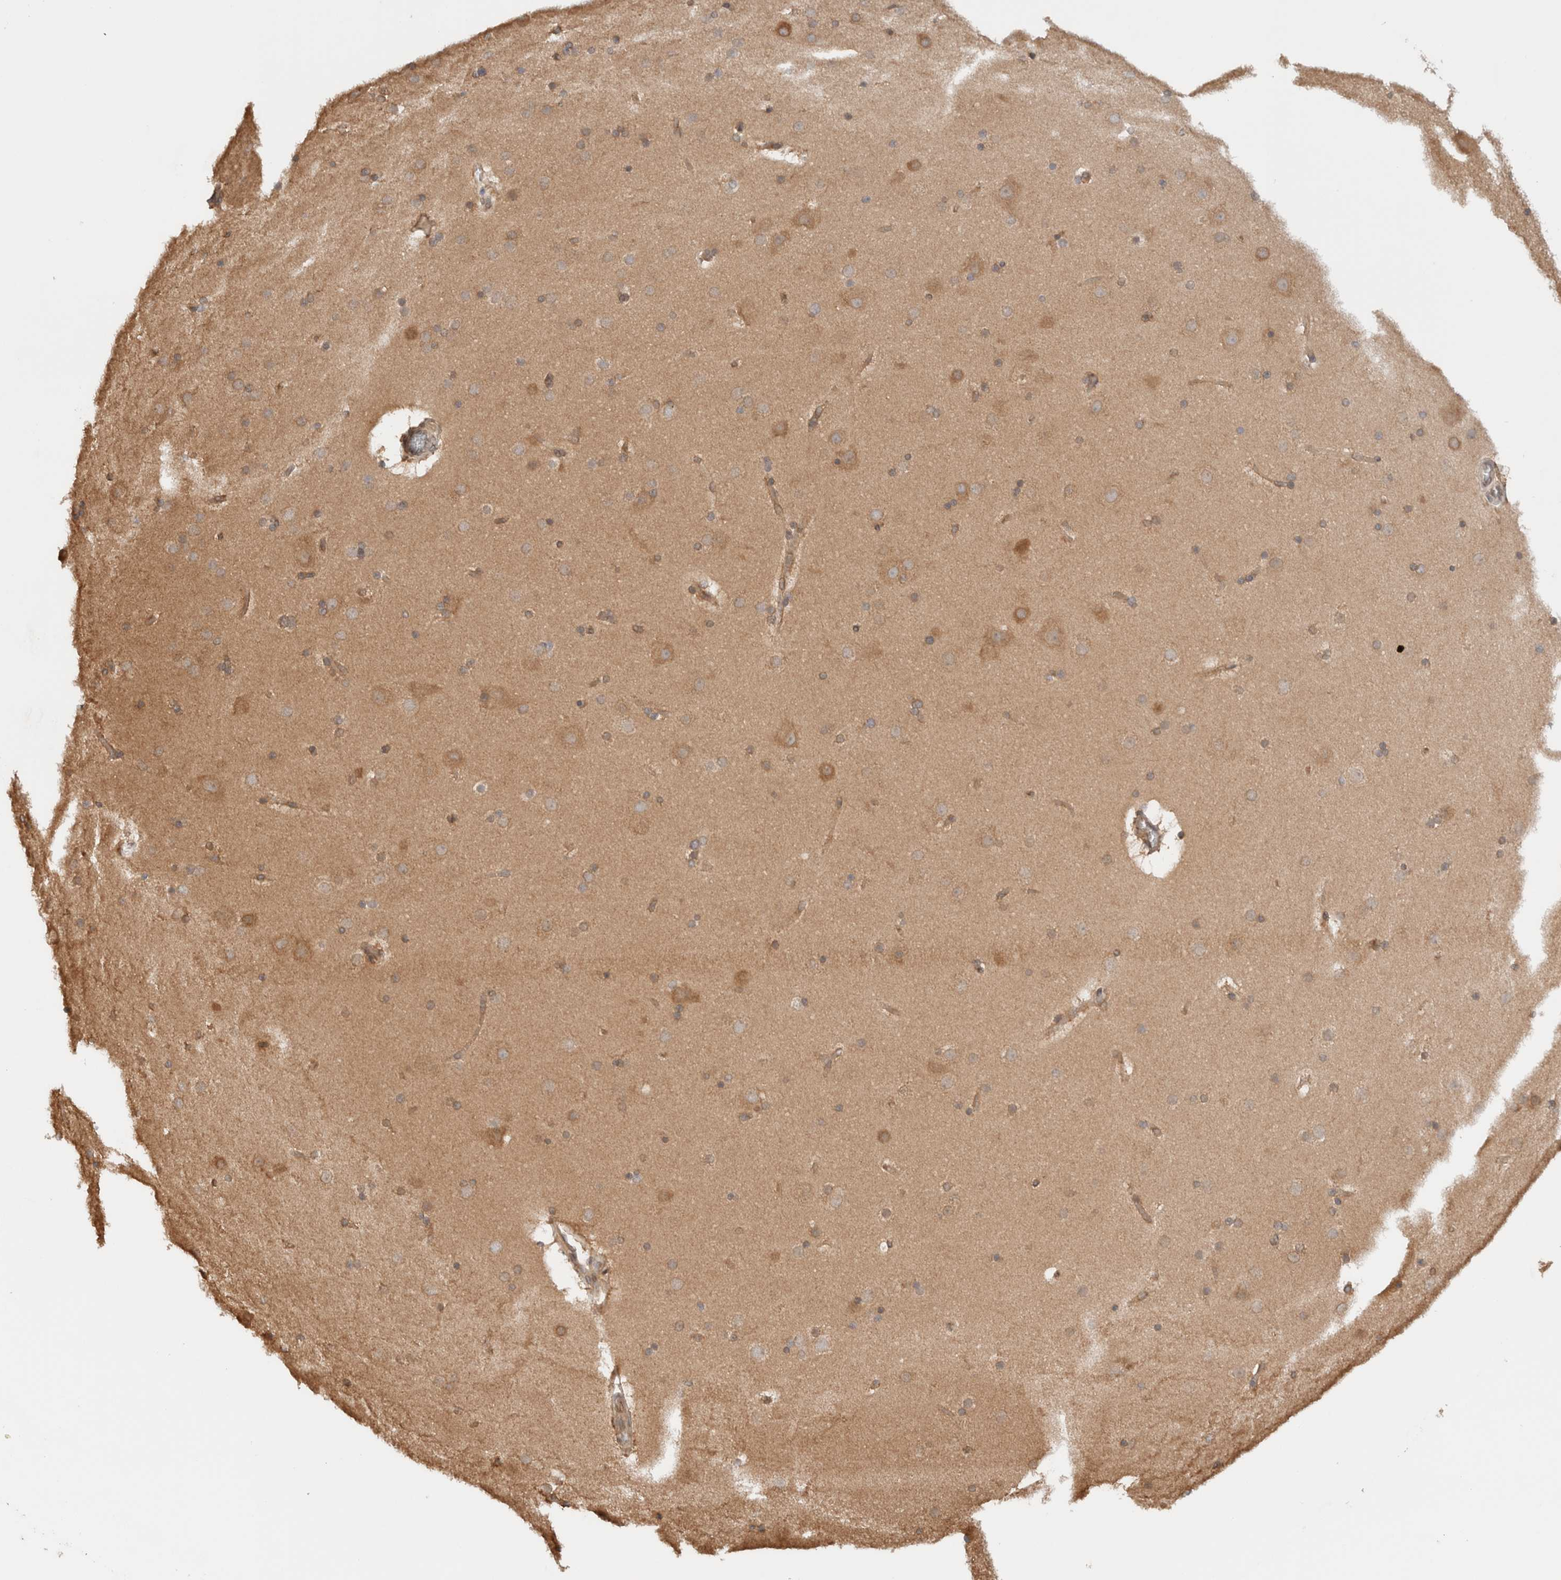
{"staining": {"intensity": "moderate", "quantity": ">75%", "location": "cytoplasmic/membranous"}, "tissue": "cerebral cortex", "cell_type": "Endothelial cells", "image_type": "normal", "snomed": [{"axis": "morphology", "description": "Normal tissue, NOS"}, {"axis": "topography", "description": "Cerebral cortex"}], "caption": "A brown stain highlights moderate cytoplasmic/membranous staining of a protein in endothelial cells of benign human cerebral cortex.", "gene": "ARFGEF2", "patient": {"sex": "male", "age": 57}}